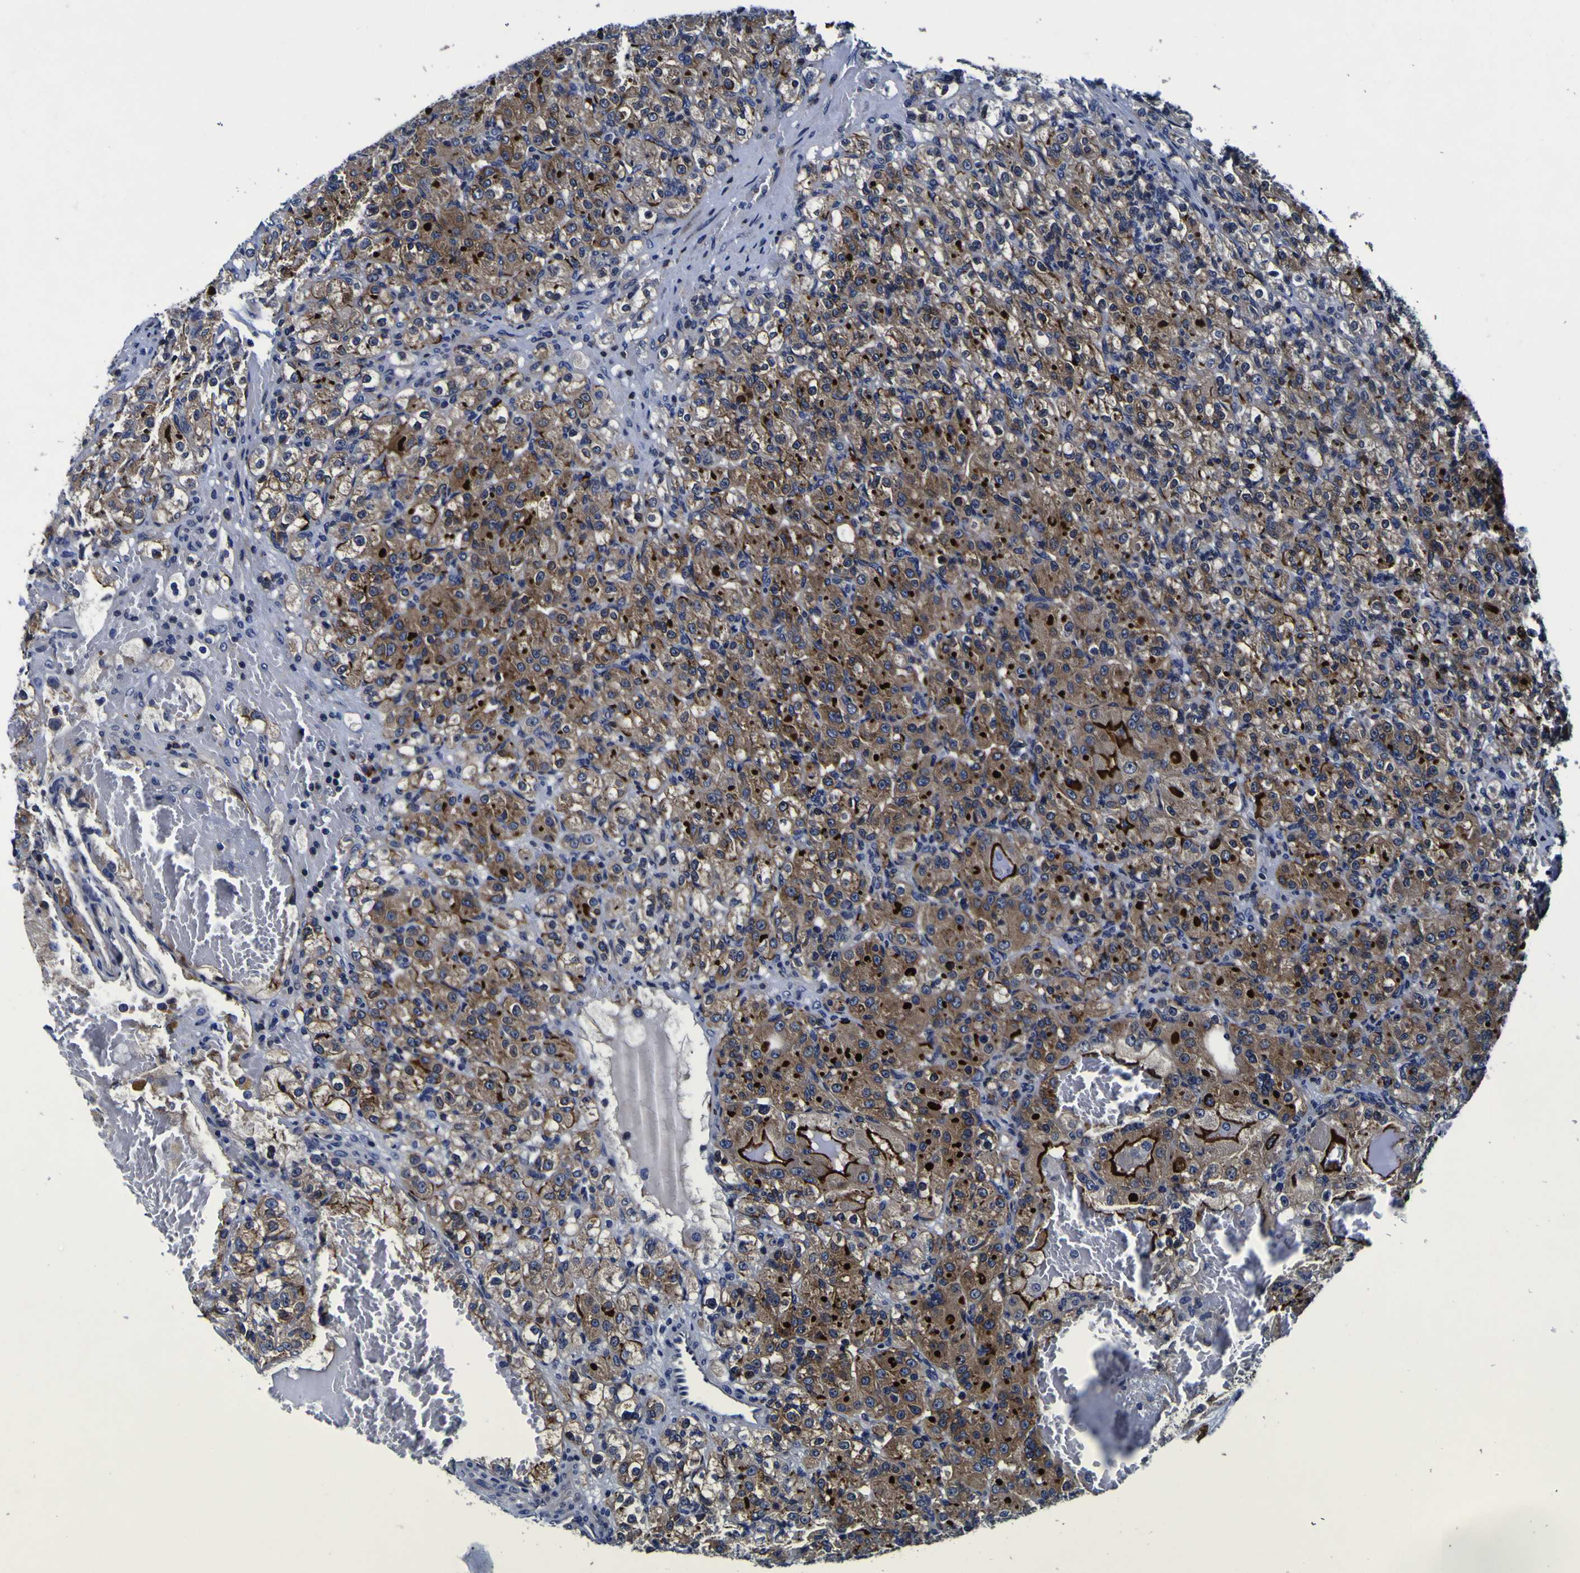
{"staining": {"intensity": "strong", "quantity": "25%-75%", "location": "cytoplasmic/membranous"}, "tissue": "renal cancer", "cell_type": "Tumor cells", "image_type": "cancer", "snomed": [{"axis": "morphology", "description": "Adenocarcinoma, NOS"}, {"axis": "topography", "description": "Kidney"}], "caption": "IHC staining of renal adenocarcinoma, which reveals high levels of strong cytoplasmic/membranous positivity in about 25%-75% of tumor cells indicating strong cytoplasmic/membranous protein expression. The staining was performed using DAB (3,3'-diaminobenzidine) (brown) for protein detection and nuclei were counterstained in hematoxylin (blue).", "gene": "SORCS1", "patient": {"sex": "male", "age": 61}}